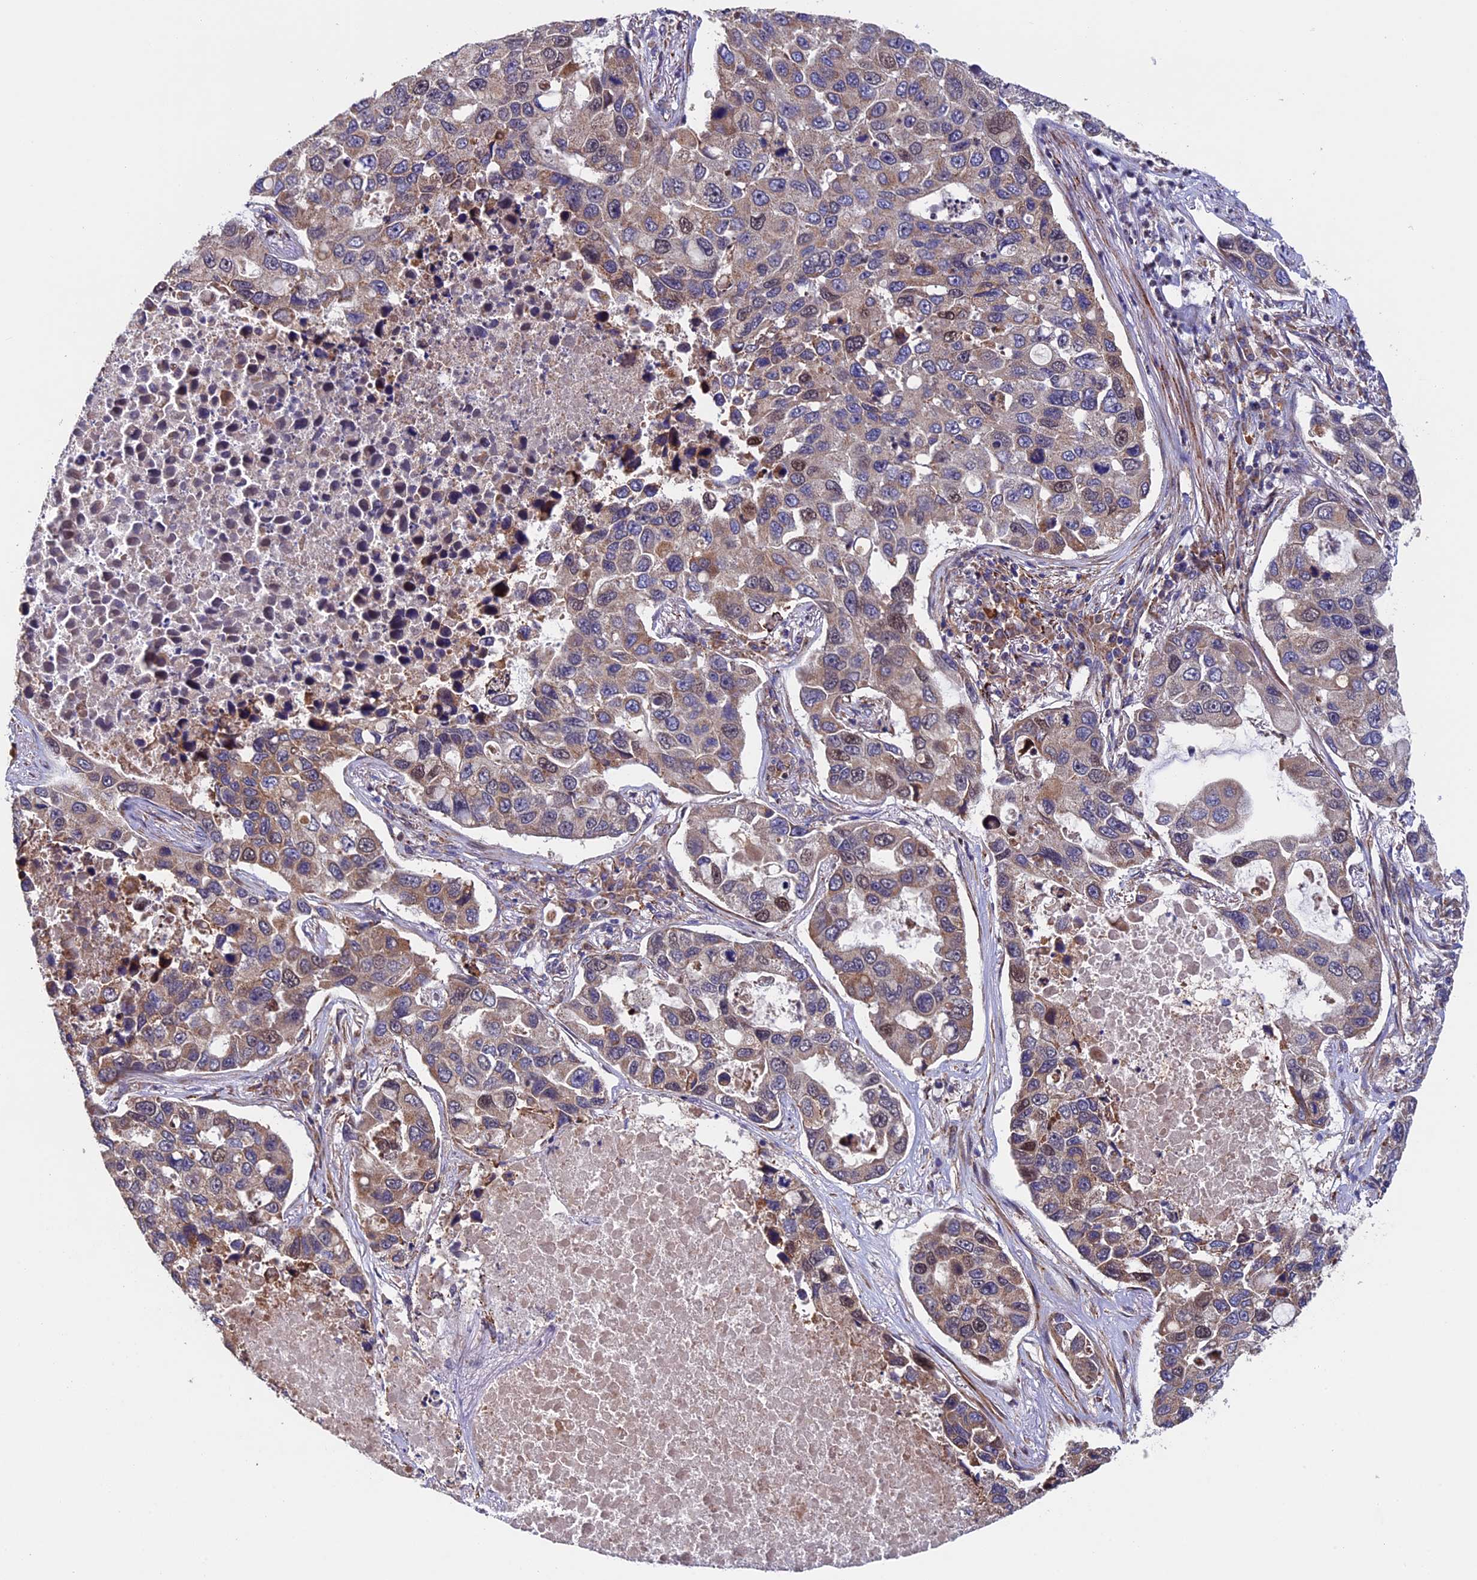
{"staining": {"intensity": "moderate", "quantity": ">75%", "location": "cytoplasmic/membranous"}, "tissue": "lung cancer", "cell_type": "Tumor cells", "image_type": "cancer", "snomed": [{"axis": "morphology", "description": "Adenocarcinoma, NOS"}, {"axis": "topography", "description": "Lung"}], "caption": "Immunohistochemical staining of human lung adenocarcinoma demonstrates moderate cytoplasmic/membranous protein staining in about >75% of tumor cells.", "gene": "RNF17", "patient": {"sex": "male", "age": 64}}